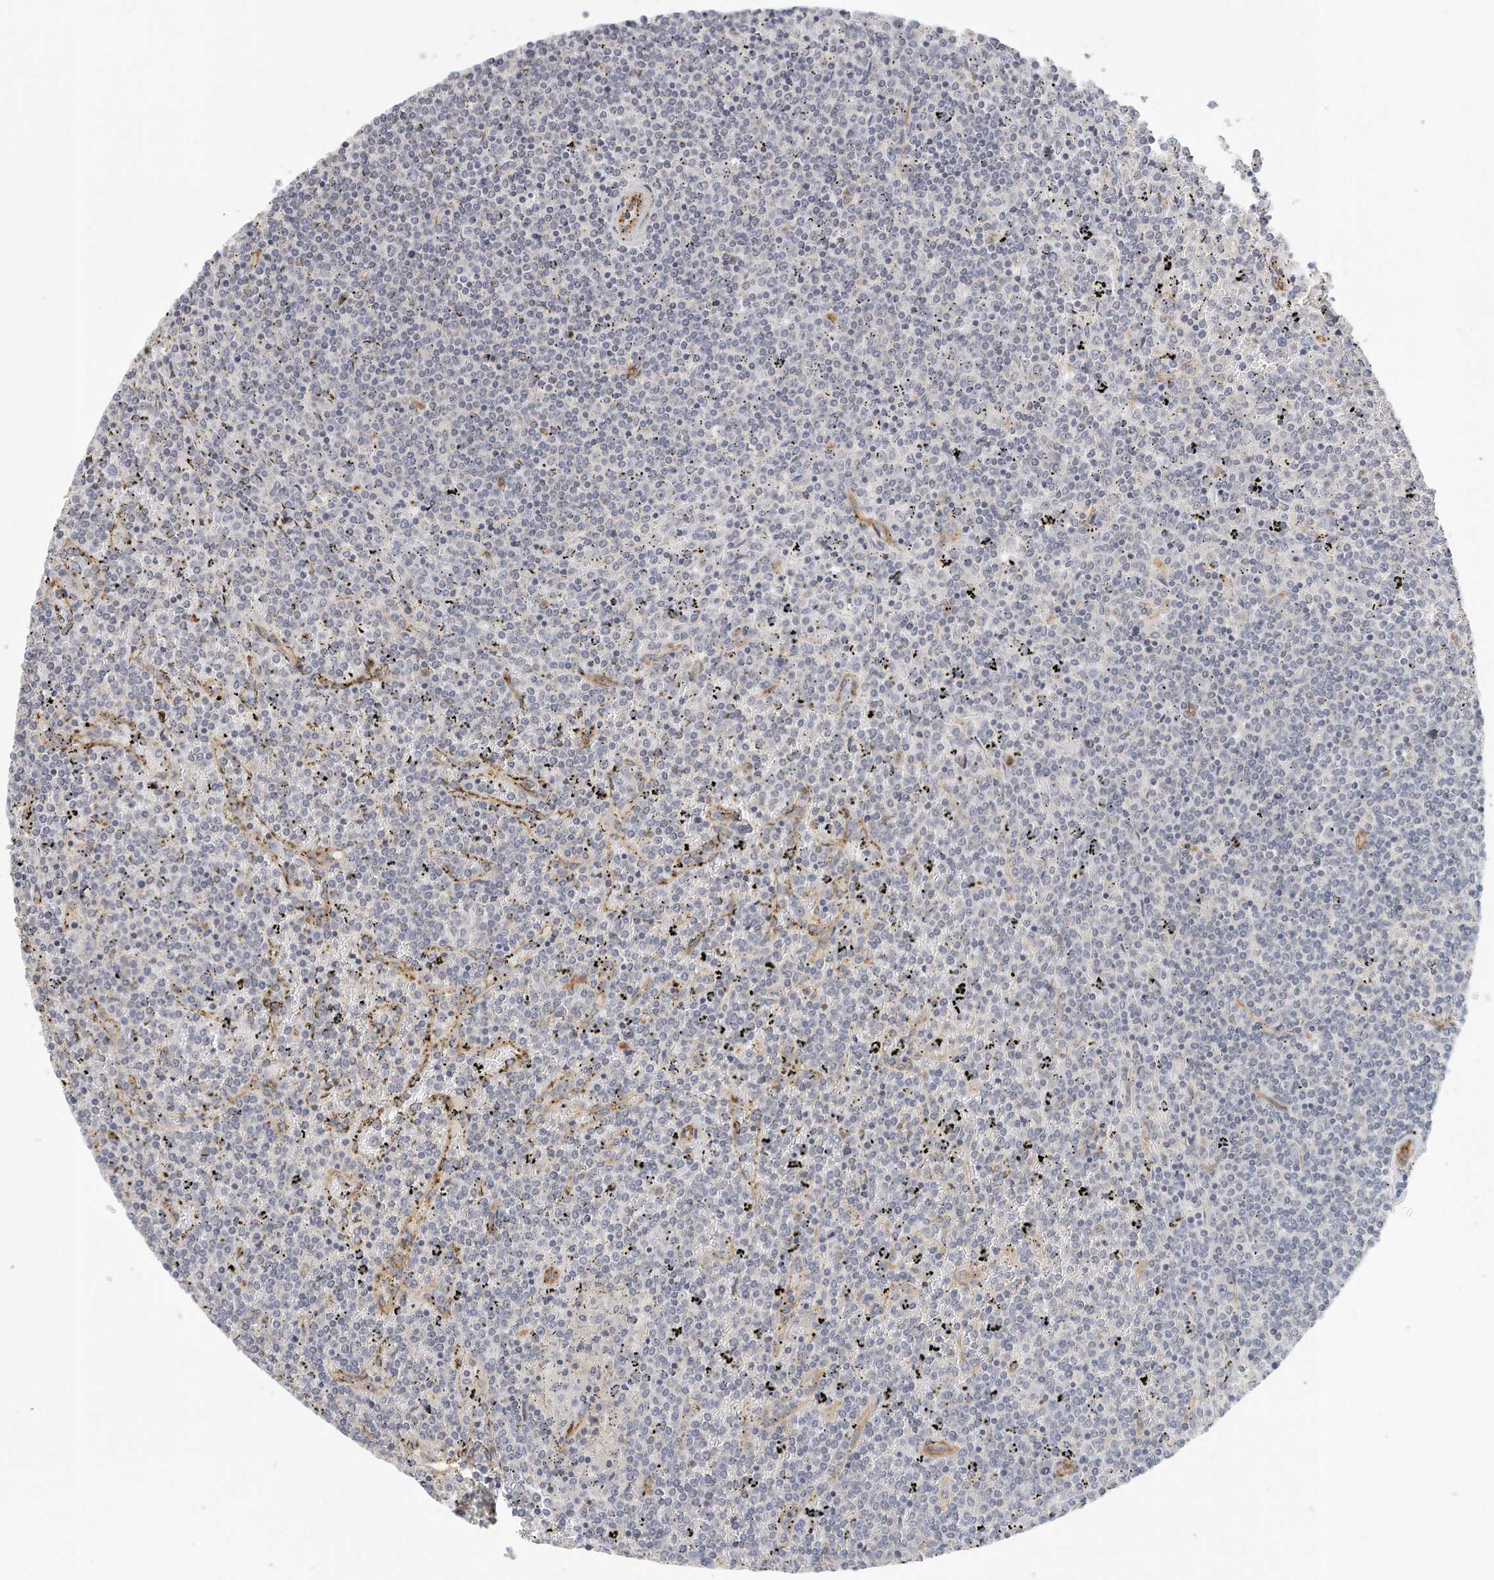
{"staining": {"intensity": "negative", "quantity": "none", "location": "none"}, "tissue": "lymphoma", "cell_type": "Tumor cells", "image_type": "cancer", "snomed": [{"axis": "morphology", "description": "Malignant lymphoma, non-Hodgkin's type, Low grade"}, {"axis": "topography", "description": "Spleen"}], "caption": "A histopathology image of low-grade malignant lymphoma, non-Hodgkin's type stained for a protein reveals no brown staining in tumor cells.", "gene": "MTERF4", "patient": {"sex": "female", "age": 19}}